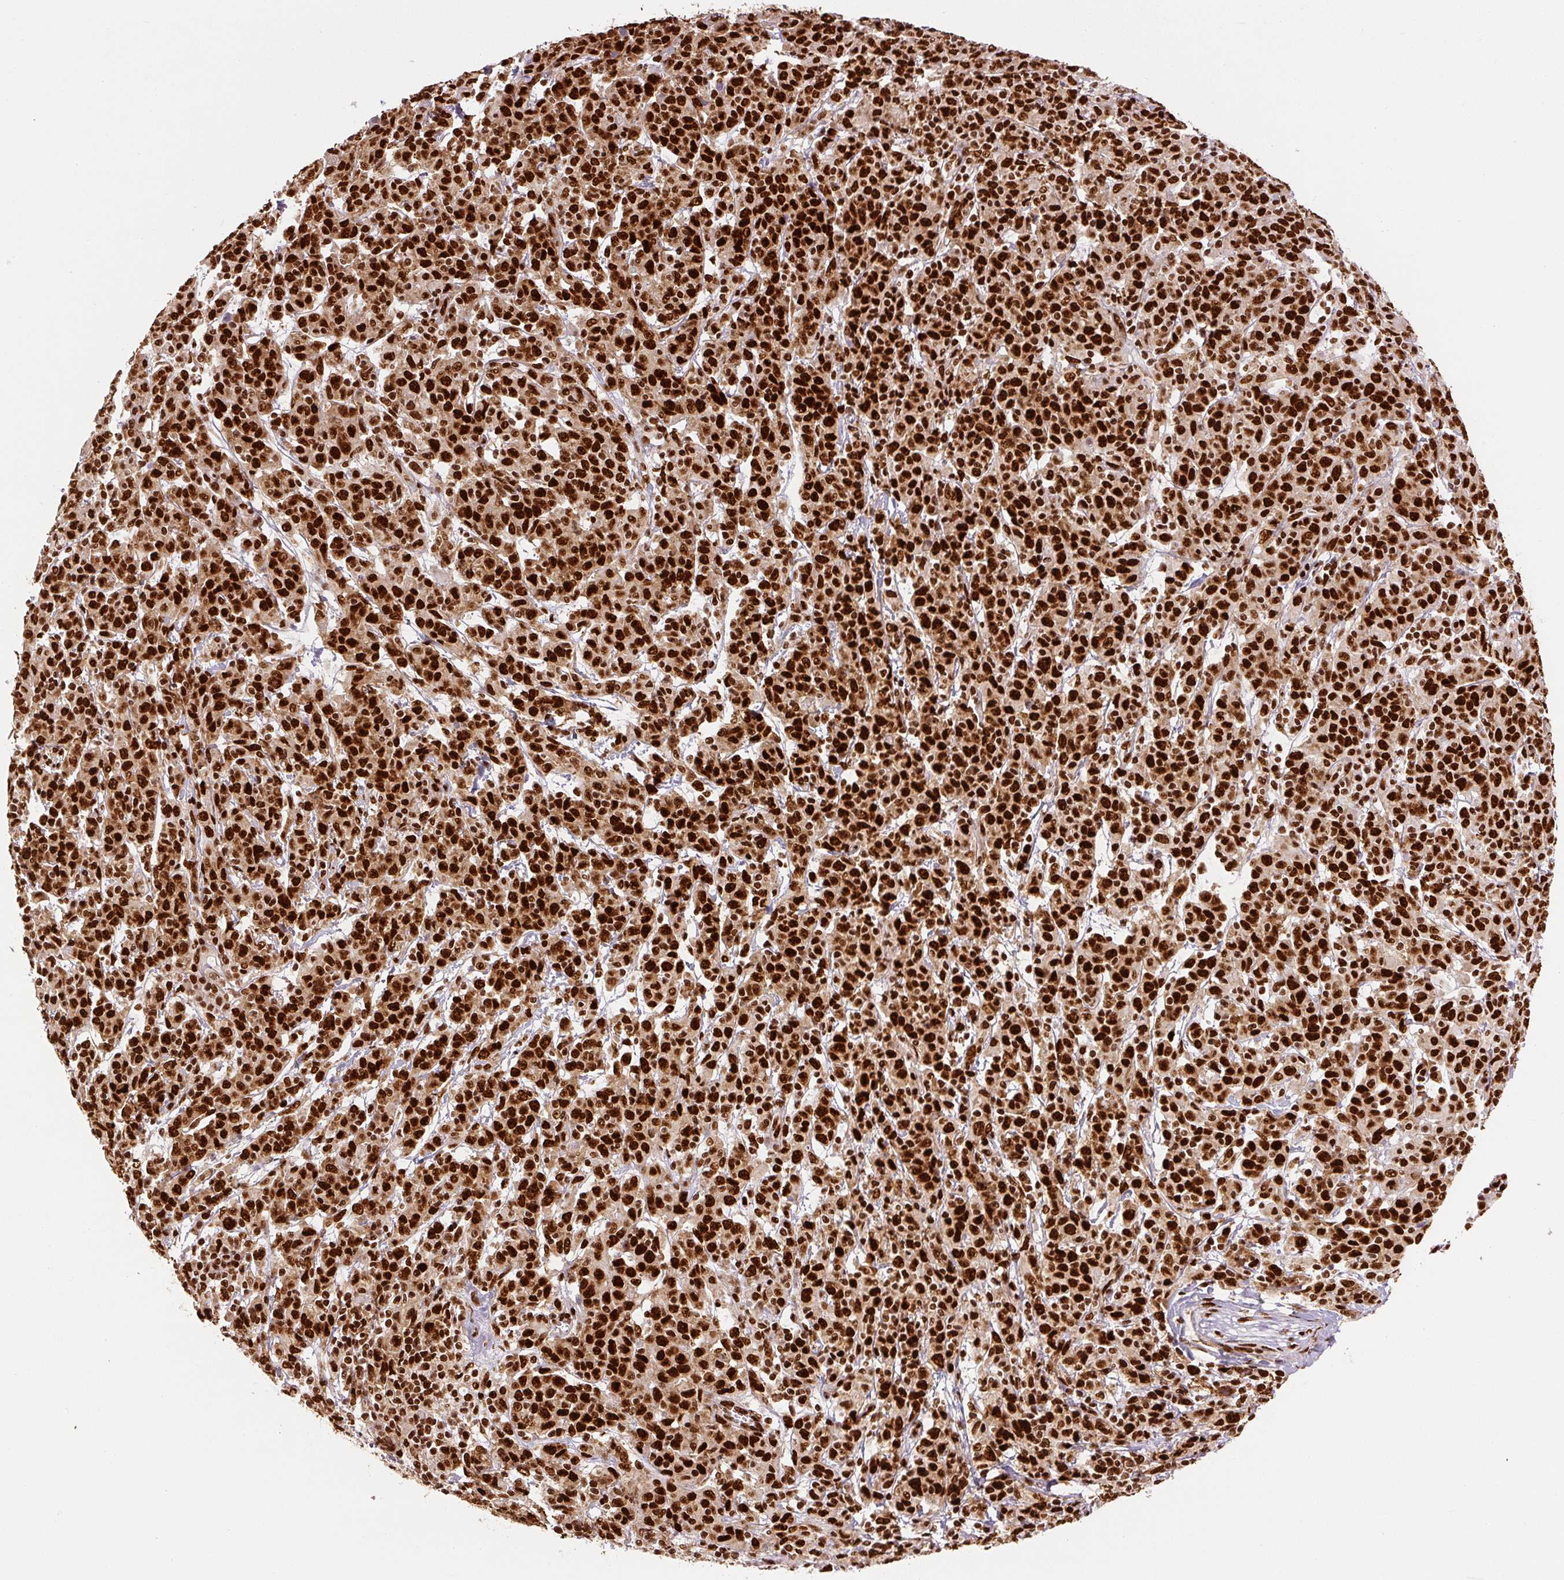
{"staining": {"intensity": "strong", "quantity": ">75%", "location": "nuclear"}, "tissue": "cervical cancer", "cell_type": "Tumor cells", "image_type": "cancer", "snomed": [{"axis": "morphology", "description": "Squamous cell carcinoma, NOS"}, {"axis": "topography", "description": "Cervix"}], "caption": "About >75% of tumor cells in squamous cell carcinoma (cervical) exhibit strong nuclear protein expression as visualized by brown immunohistochemical staining.", "gene": "FUS", "patient": {"sex": "female", "age": 67}}